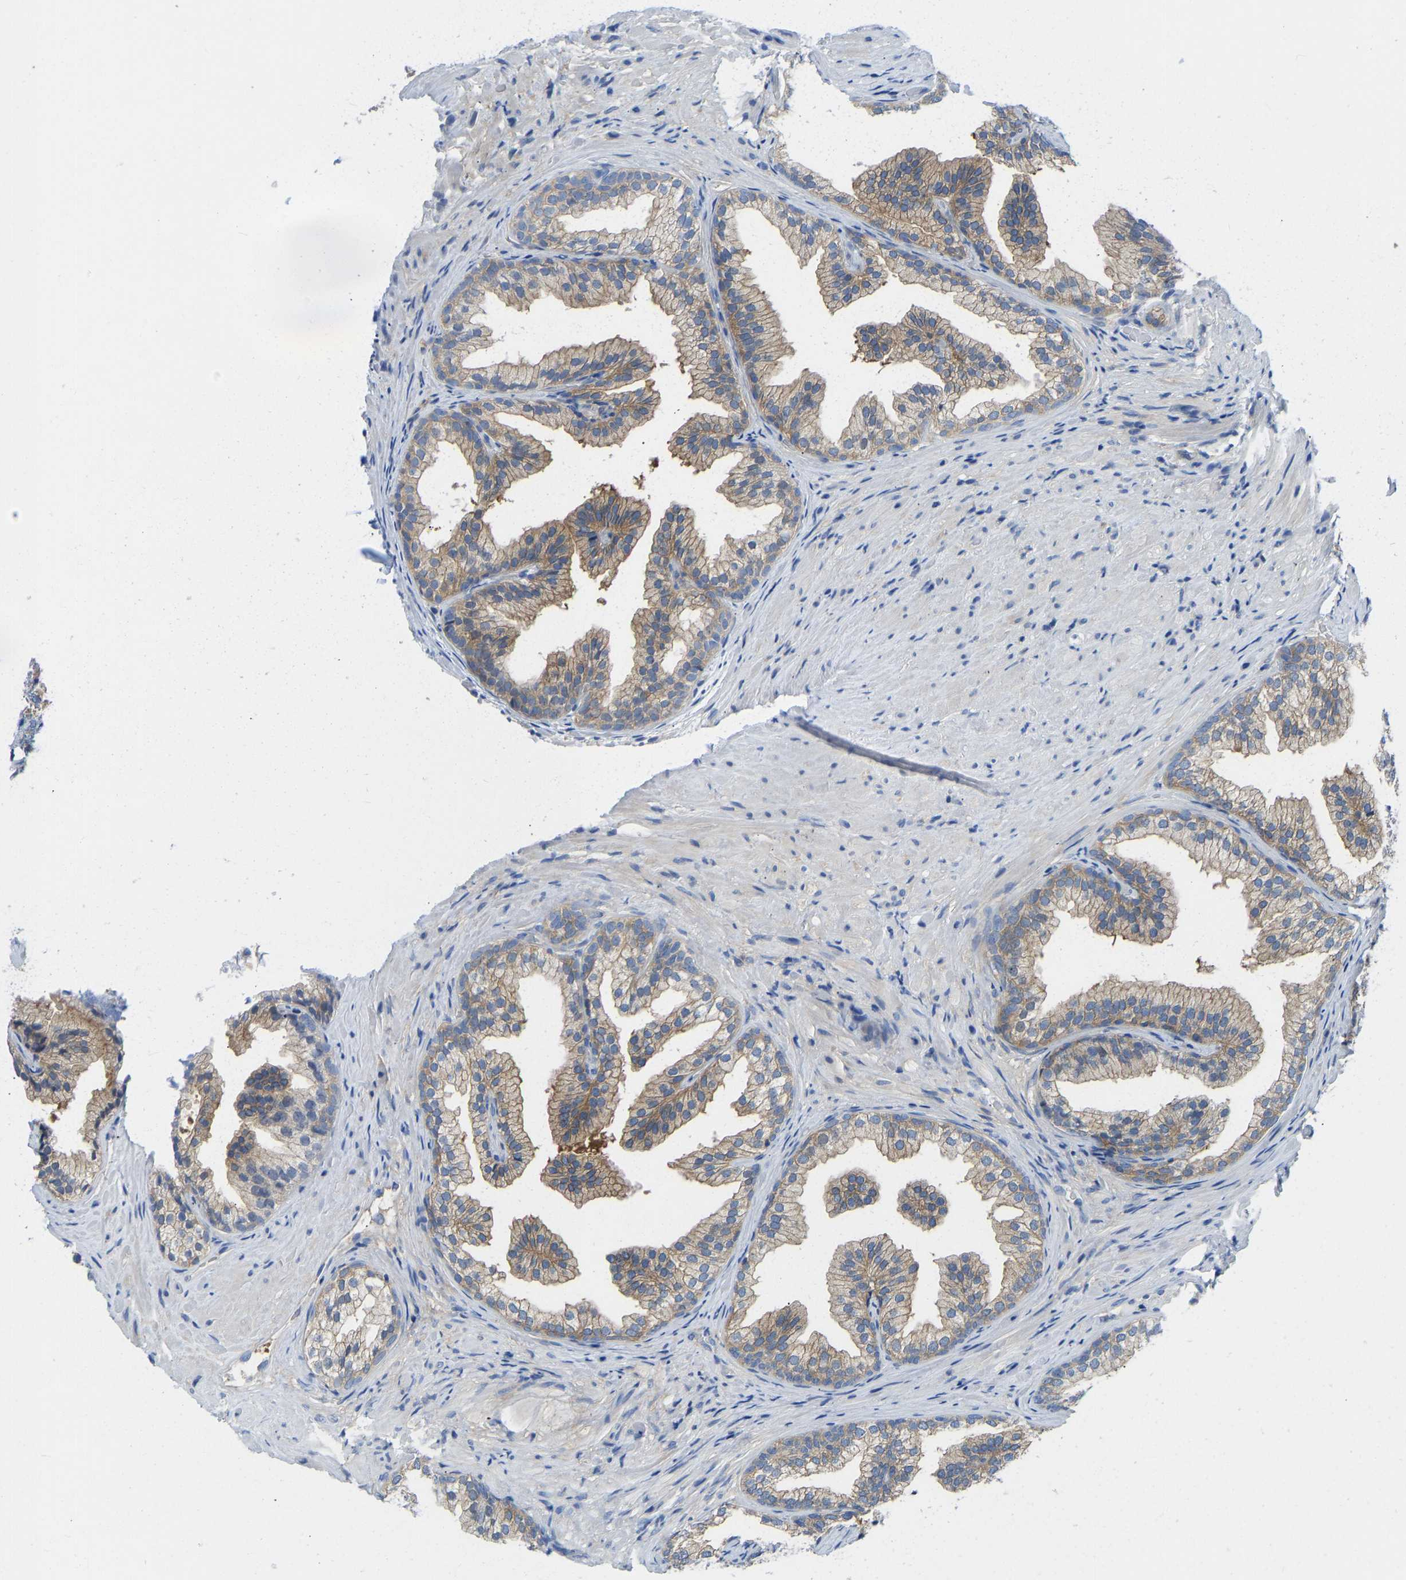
{"staining": {"intensity": "moderate", "quantity": ">75%", "location": "cytoplasmic/membranous"}, "tissue": "prostate", "cell_type": "Glandular cells", "image_type": "normal", "snomed": [{"axis": "morphology", "description": "Normal tissue, NOS"}, {"axis": "topography", "description": "Prostate"}], "caption": "Normal prostate was stained to show a protein in brown. There is medium levels of moderate cytoplasmic/membranous expression in approximately >75% of glandular cells. The staining is performed using DAB (3,3'-diaminobenzidine) brown chromogen to label protein expression. The nuclei are counter-stained blue using hematoxylin.", "gene": "PPP3CA", "patient": {"sex": "male", "age": 76}}